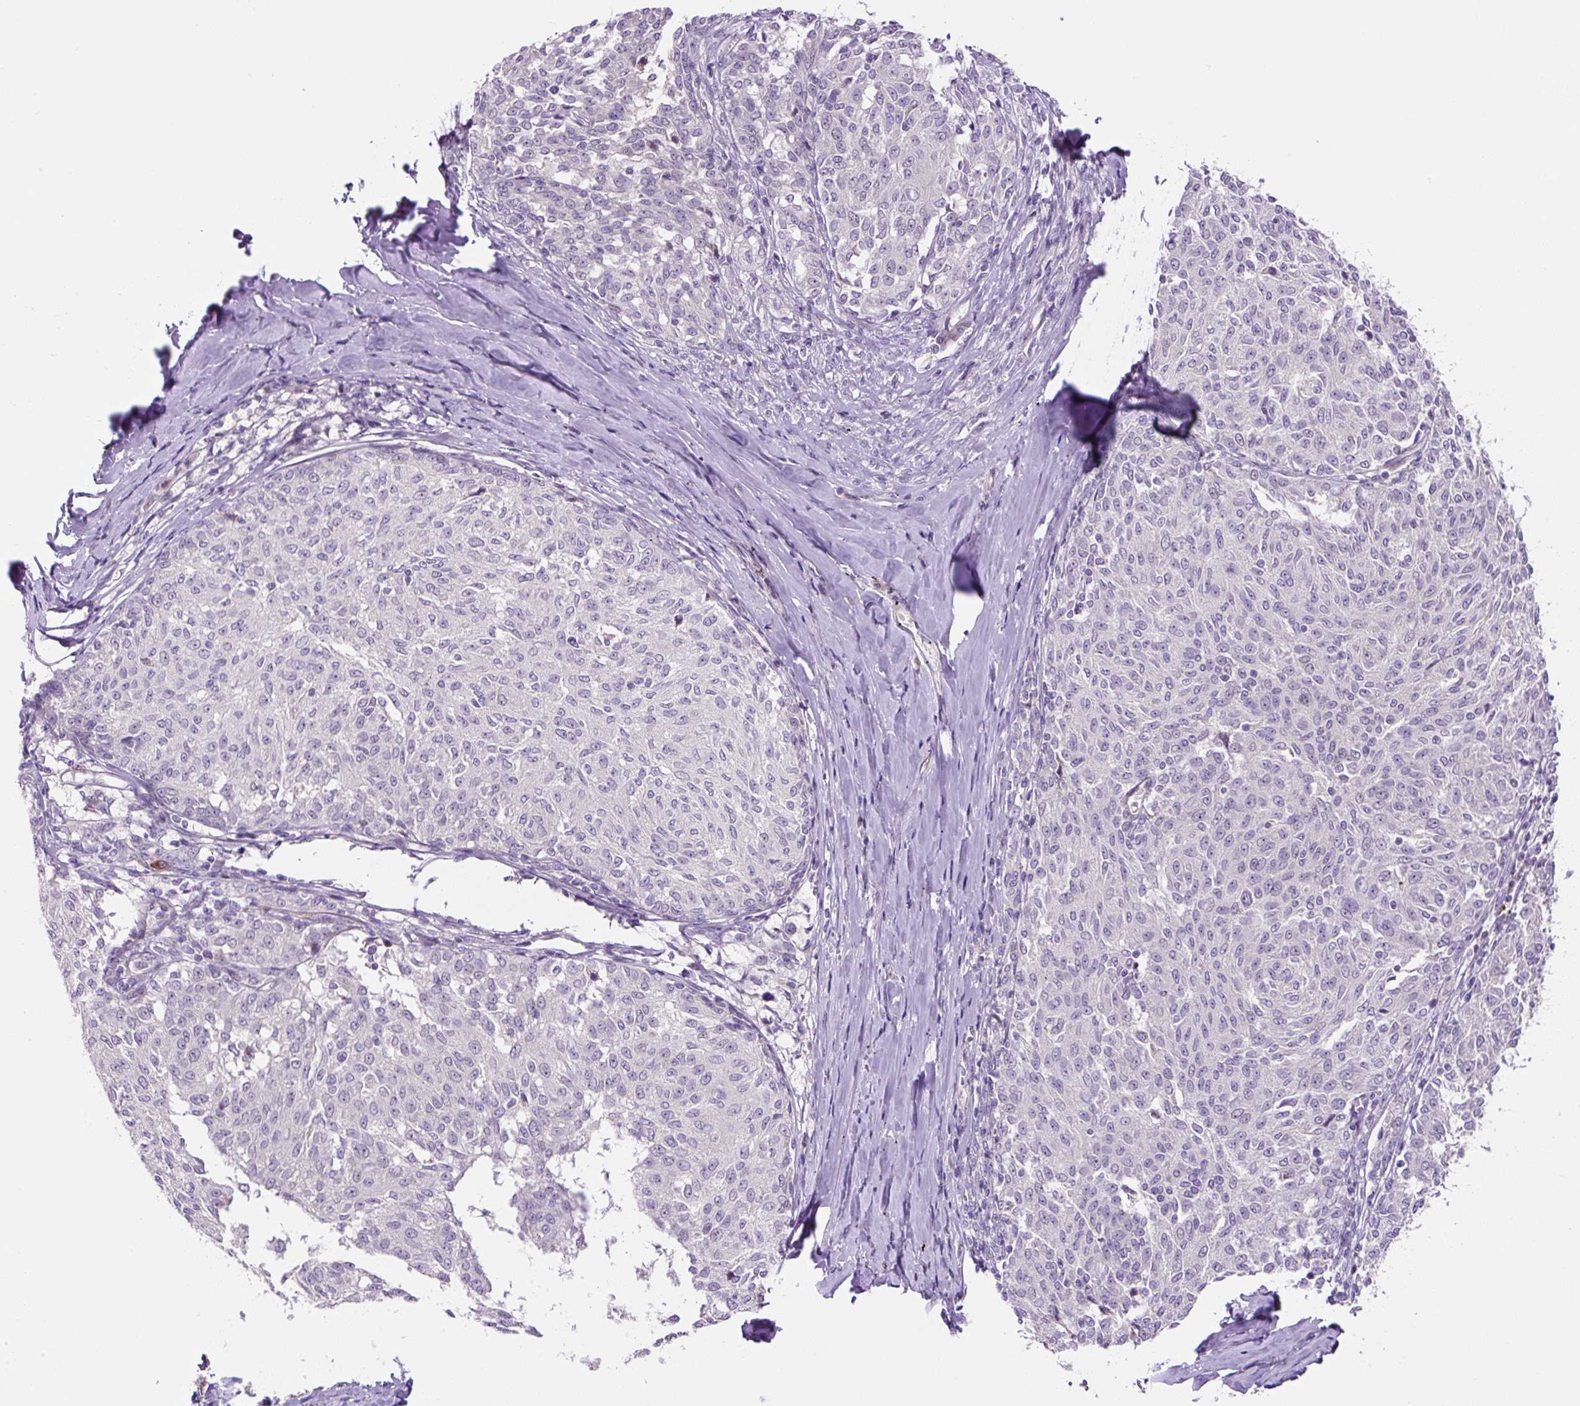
{"staining": {"intensity": "negative", "quantity": "none", "location": "none"}, "tissue": "melanoma", "cell_type": "Tumor cells", "image_type": "cancer", "snomed": [{"axis": "morphology", "description": "Malignant melanoma, NOS"}, {"axis": "topography", "description": "Skin"}], "caption": "High power microscopy image of an immunohistochemistry histopathology image of malignant melanoma, revealing no significant positivity in tumor cells. (DAB (3,3'-diaminobenzidine) immunohistochemistry (IHC) with hematoxylin counter stain).", "gene": "OGDHL", "patient": {"sex": "female", "age": 72}}